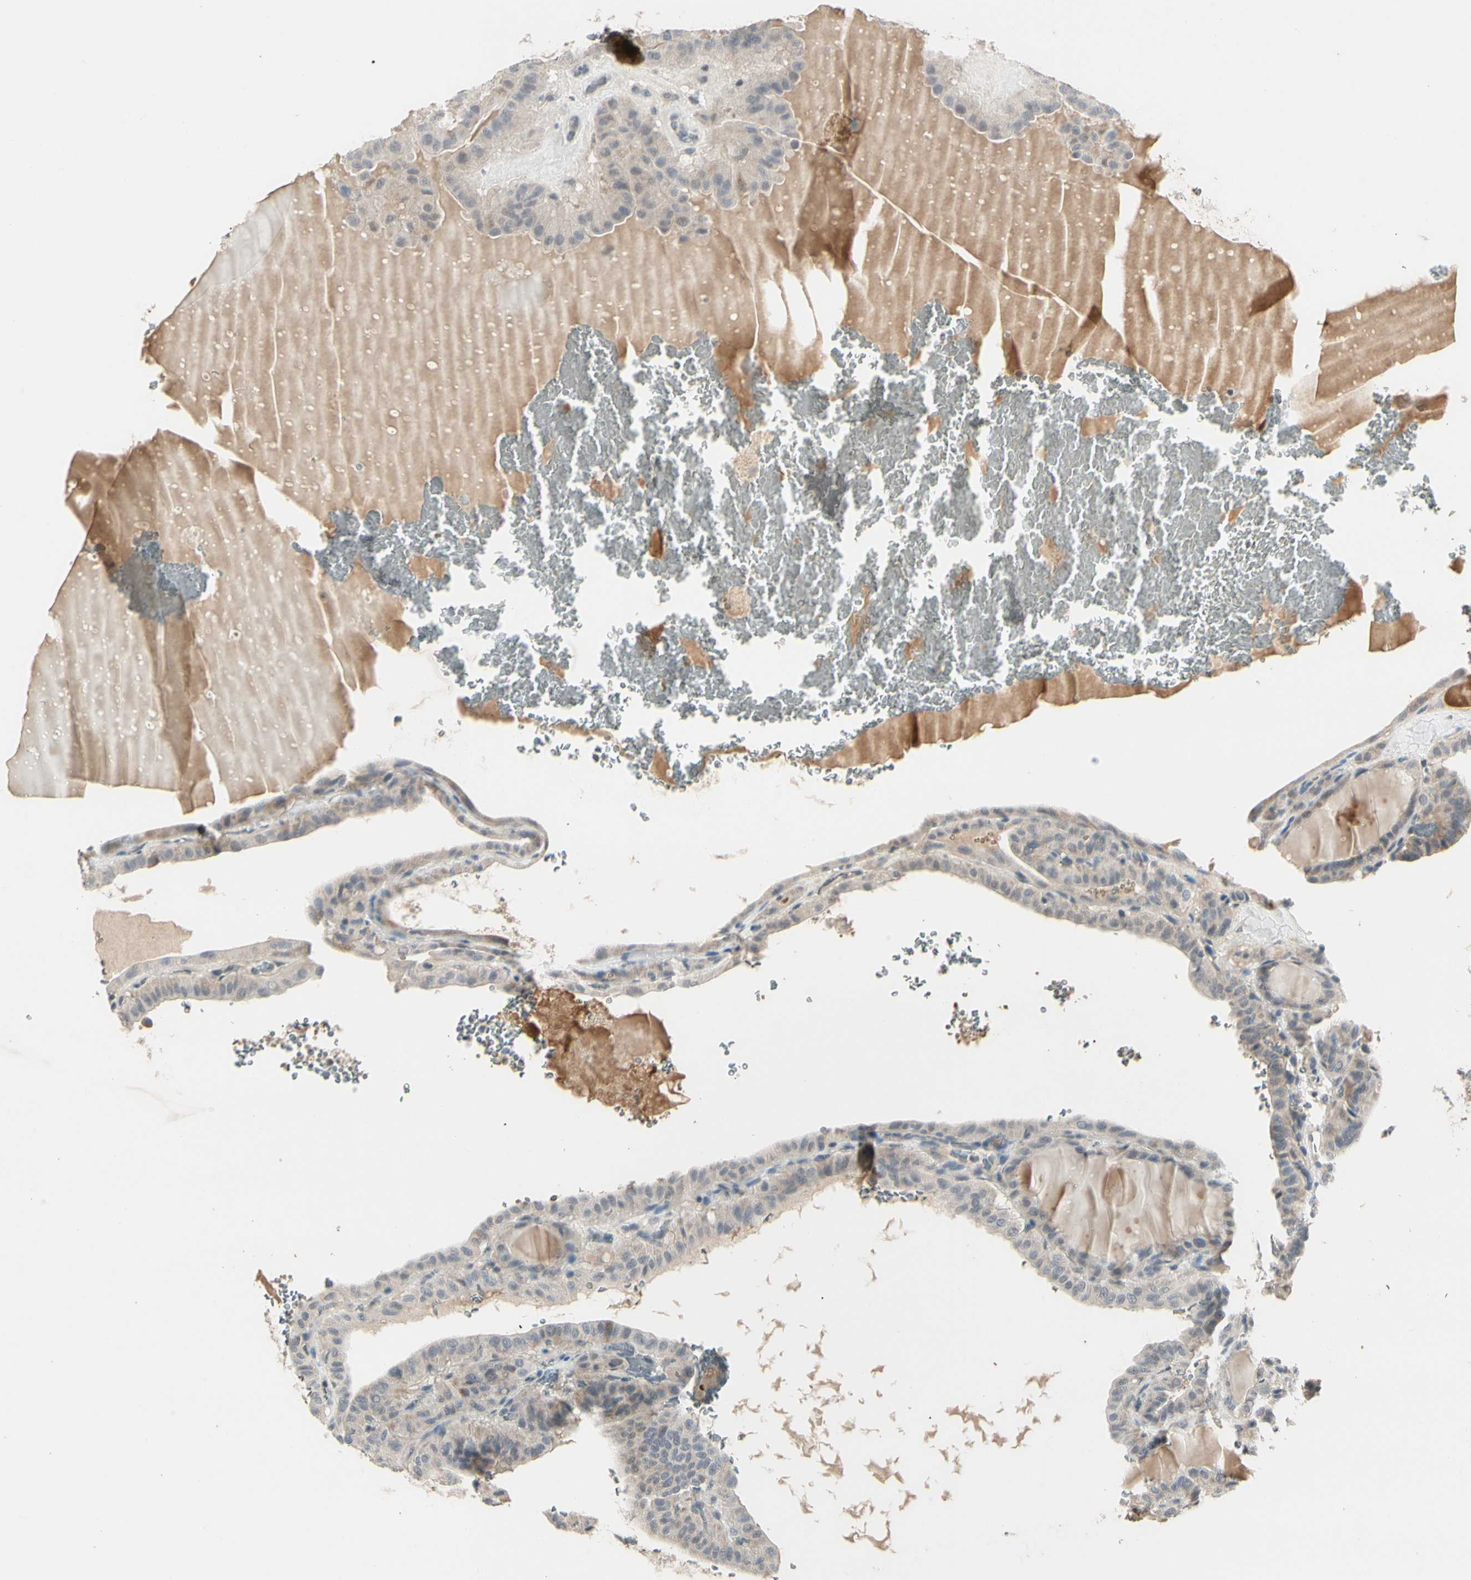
{"staining": {"intensity": "negative", "quantity": "none", "location": "none"}, "tissue": "thyroid cancer", "cell_type": "Tumor cells", "image_type": "cancer", "snomed": [{"axis": "morphology", "description": "Papillary adenocarcinoma, NOS"}, {"axis": "topography", "description": "Thyroid gland"}], "caption": "This is an immunohistochemistry (IHC) histopathology image of human thyroid cancer (papillary adenocarcinoma). There is no expression in tumor cells.", "gene": "GREM1", "patient": {"sex": "male", "age": 77}}